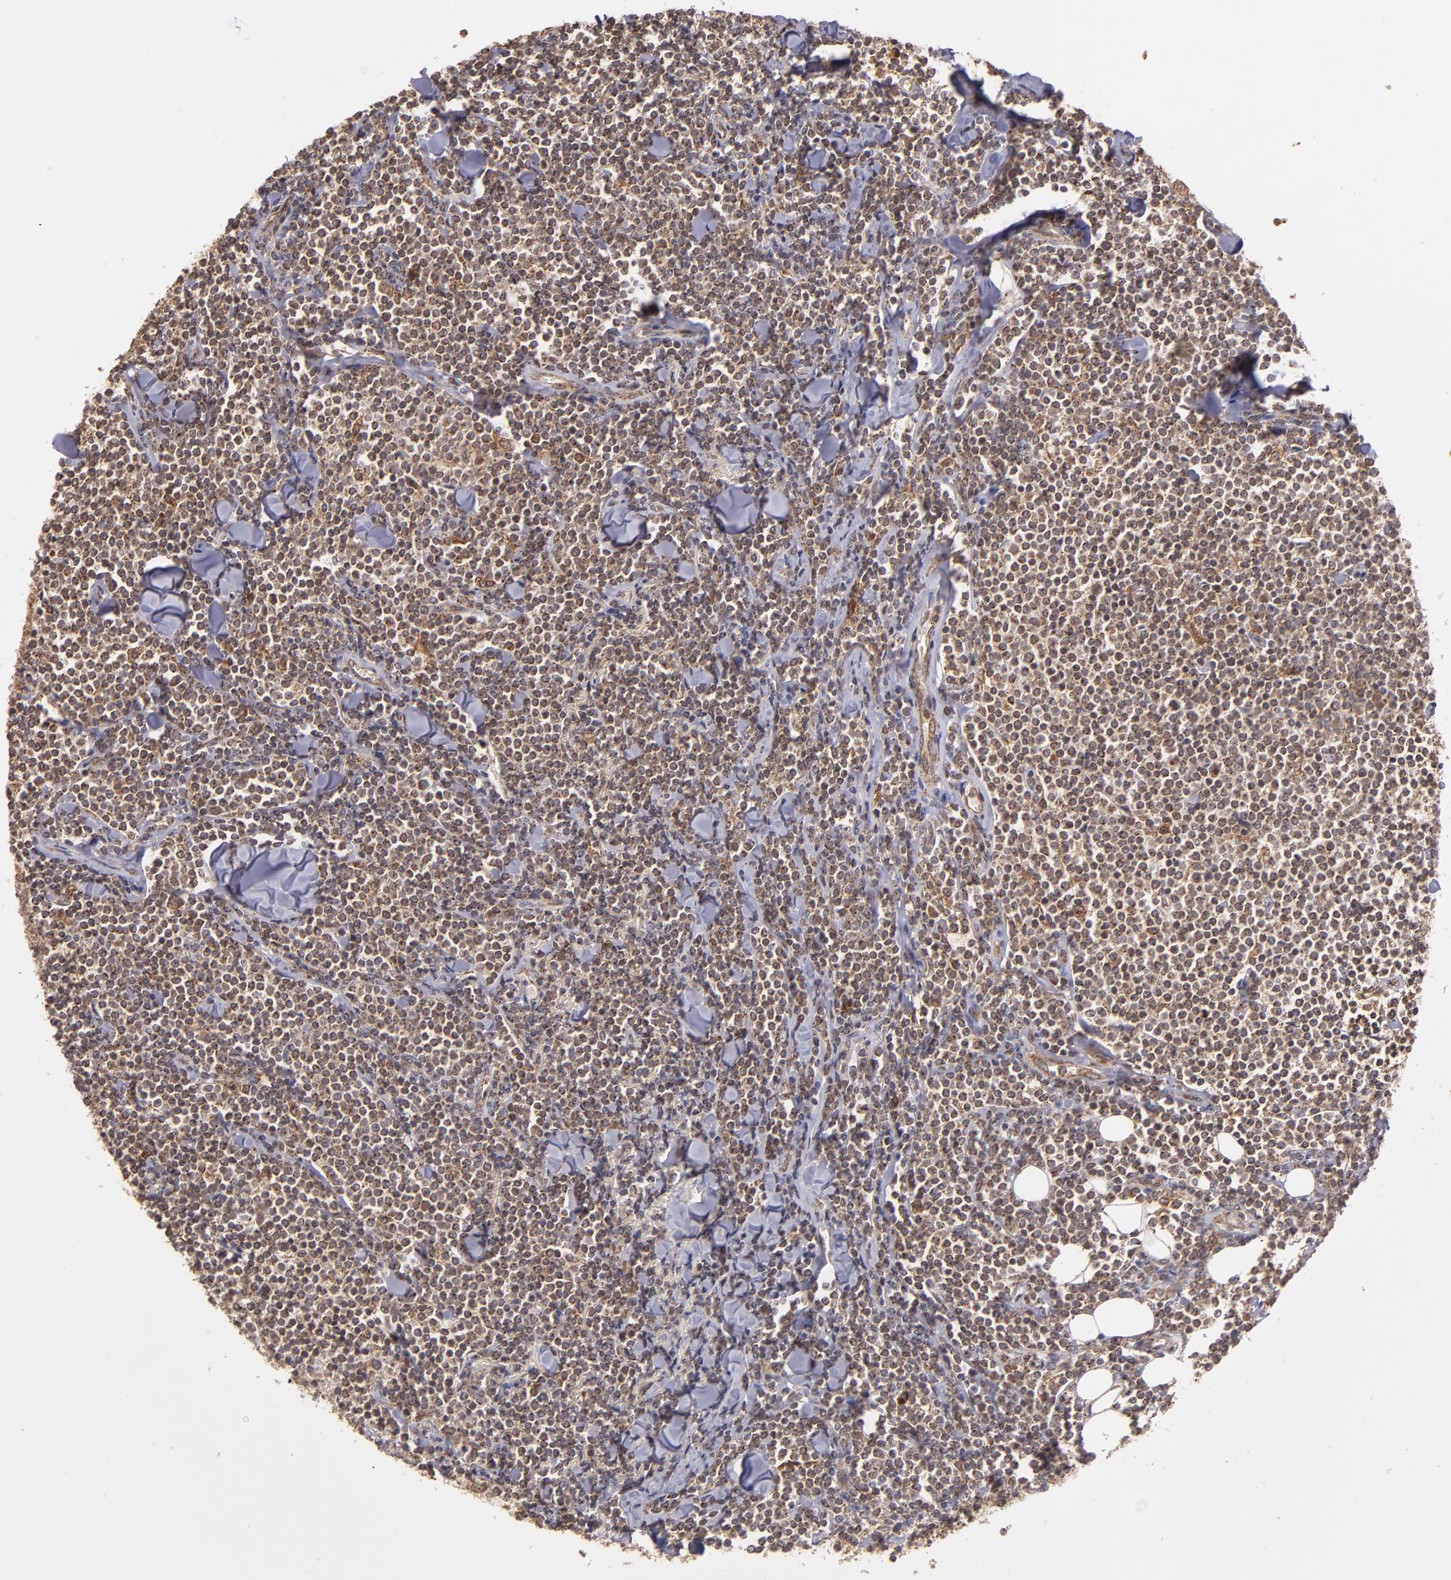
{"staining": {"intensity": "moderate", "quantity": "25%-75%", "location": "cytoplasmic/membranous"}, "tissue": "lymphoma", "cell_type": "Tumor cells", "image_type": "cancer", "snomed": [{"axis": "morphology", "description": "Malignant lymphoma, non-Hodgkin's type, Low grade"}, {"axis": "topography", "description": "Soft tissue"}], "caption": "Immunohistochemical staining of malignant lymphoma, non-Hodgkin's type (low-grade) displays moderate cytoplasmic/membranous protein expression in about 25%-75% of tumor cells.", "gene": "ZFYVE1", "patient": {"sex": "male", "age": 92}}